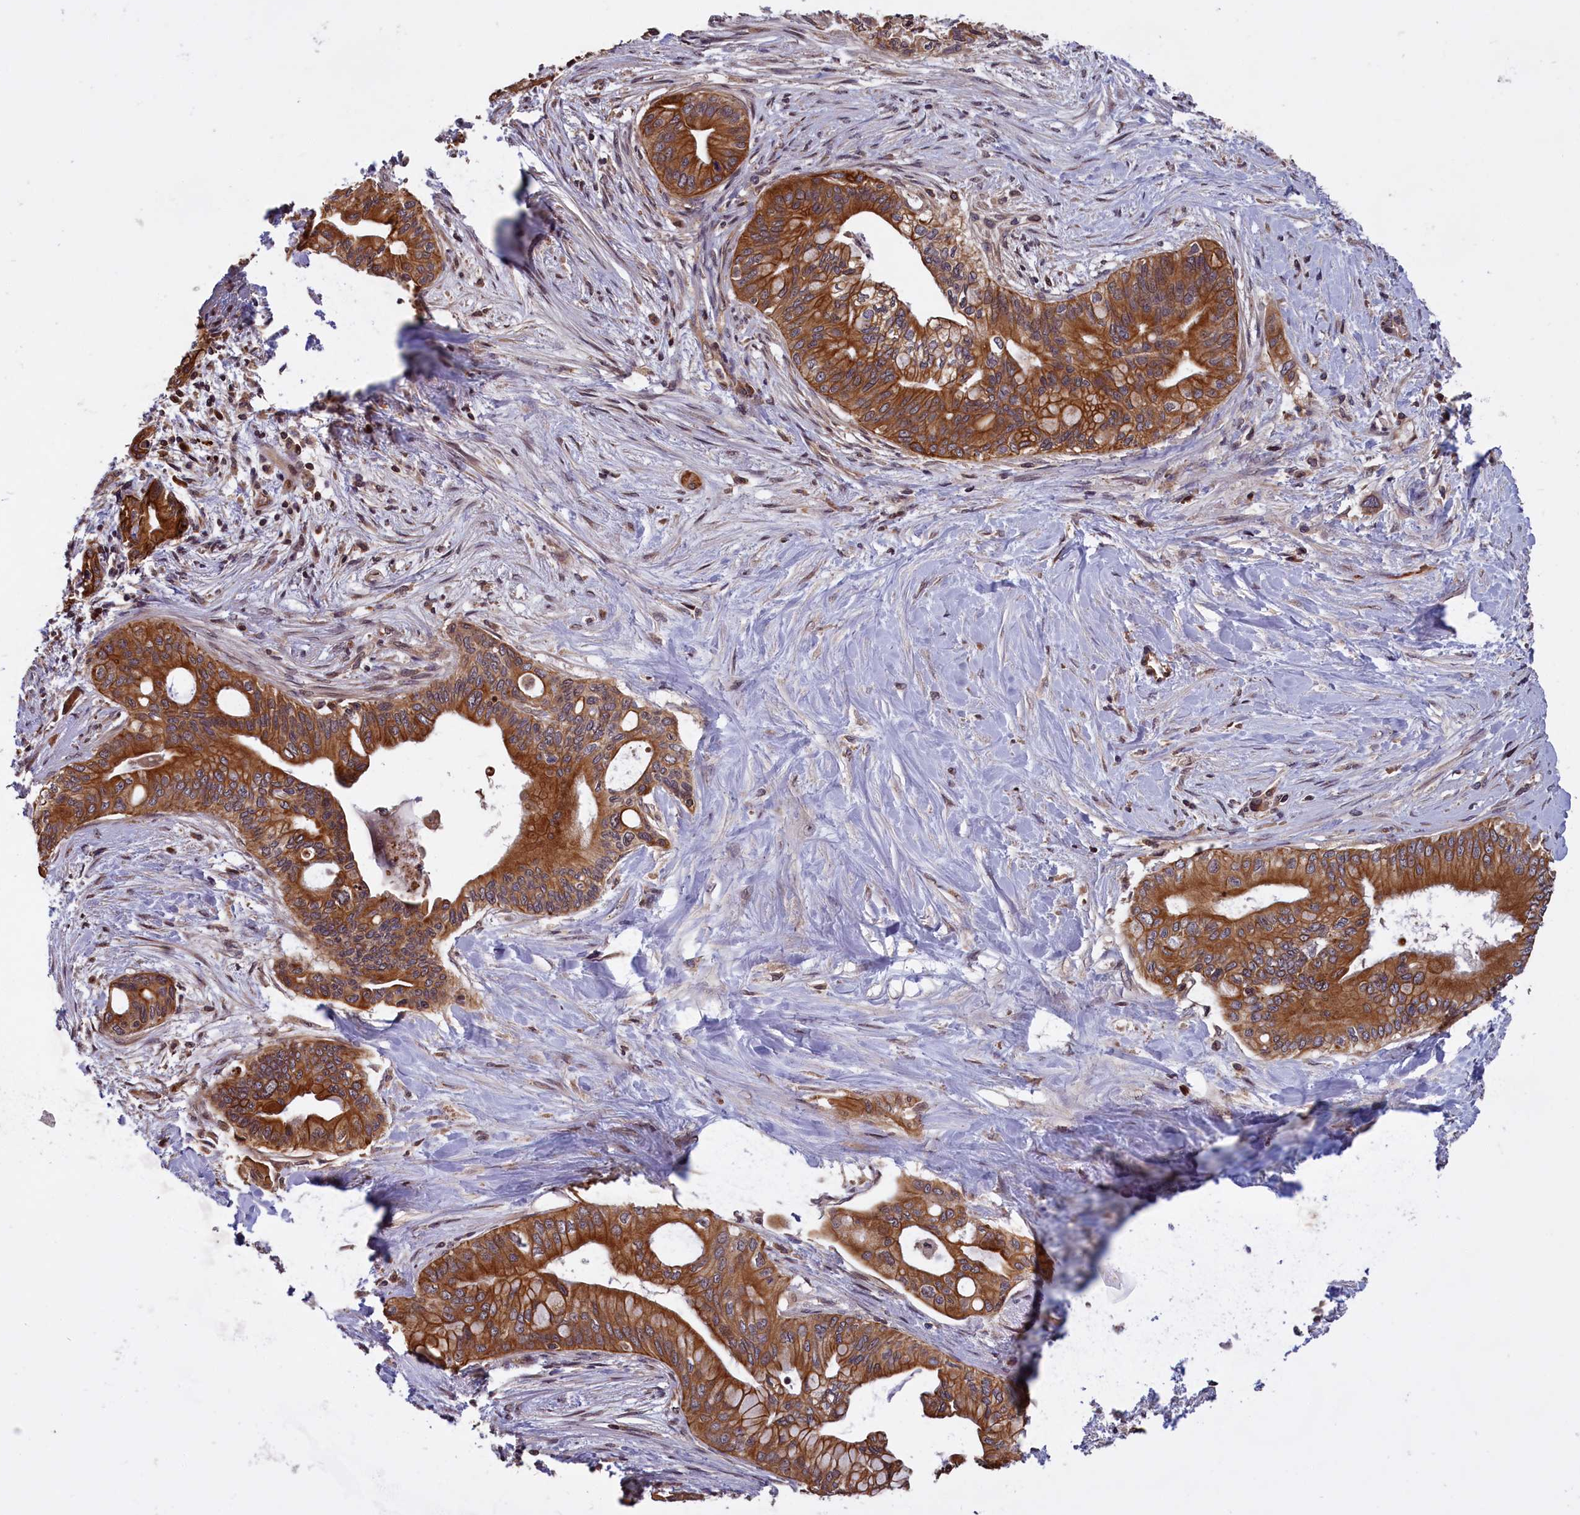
{"staining": {"intensity": "strong", "quantity": ">75%", "location": "cytoplasmic/membranous"}, "tissue": "pancreatic cancer", "cell_type": "Tumor cells", "image_type": "cancer", "snomed": [{"axis": "morphology", "description": "Adenocarcinoma, NOS"}, {"axis": "topography", "description": "Pancreas"}], "caption": "The immunohistochemical stain labels strong cytoplasmic/membranous staining in tumor cells of pancreatic cancer tissue. The protein is stained brown, and the nuclei are stained in blue (DAB (3,3'-diaminobenzidine) IHC with brightfield microscopy, high magnification).", "gene": "DENND1B", "patient": {"sex": "male", "age": 46}}